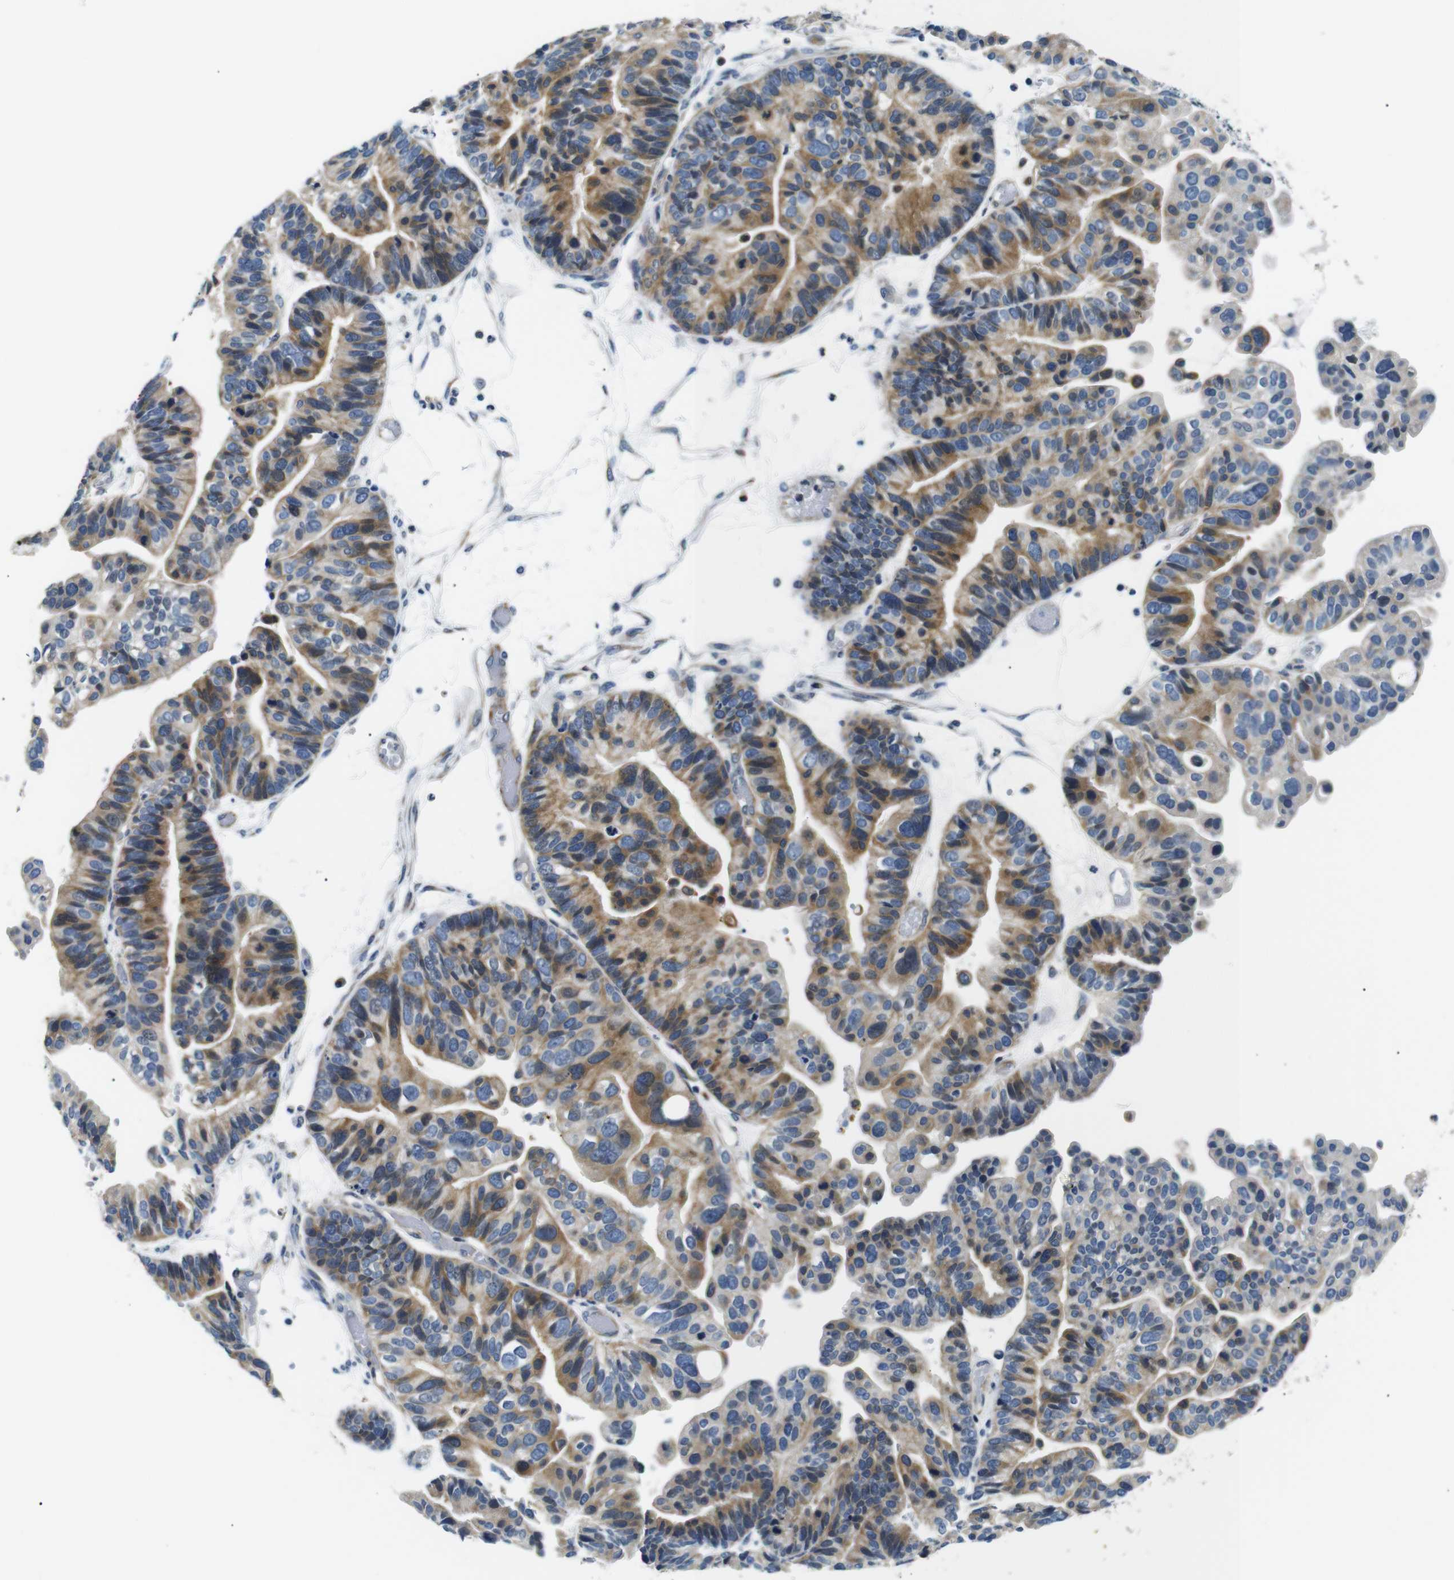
{"staining": {"intensity": "moderate", "quantity": ">75%", "location": "cytoplasmic/membranous"}, "tissue": "ovarian cancer", "cell_type": "Tumor cells", "image_type": "cancer", "snomed": [{"axis": "morphology", "description": "Cystadenocarcinoma, serous, NOS"}, {"axis": "topography", "description": "Ovary"}], "caption": "Immunohistochemical staining of ovarian serous cystadenocarcinoma shows medium levels of moderate cytoplasmic/membranous protein expression in approximately >75% of tumor cells. Nuclei are stained in blue.", "gene": "TAFA1", "patient": {"sex": "female", "age": 56}}